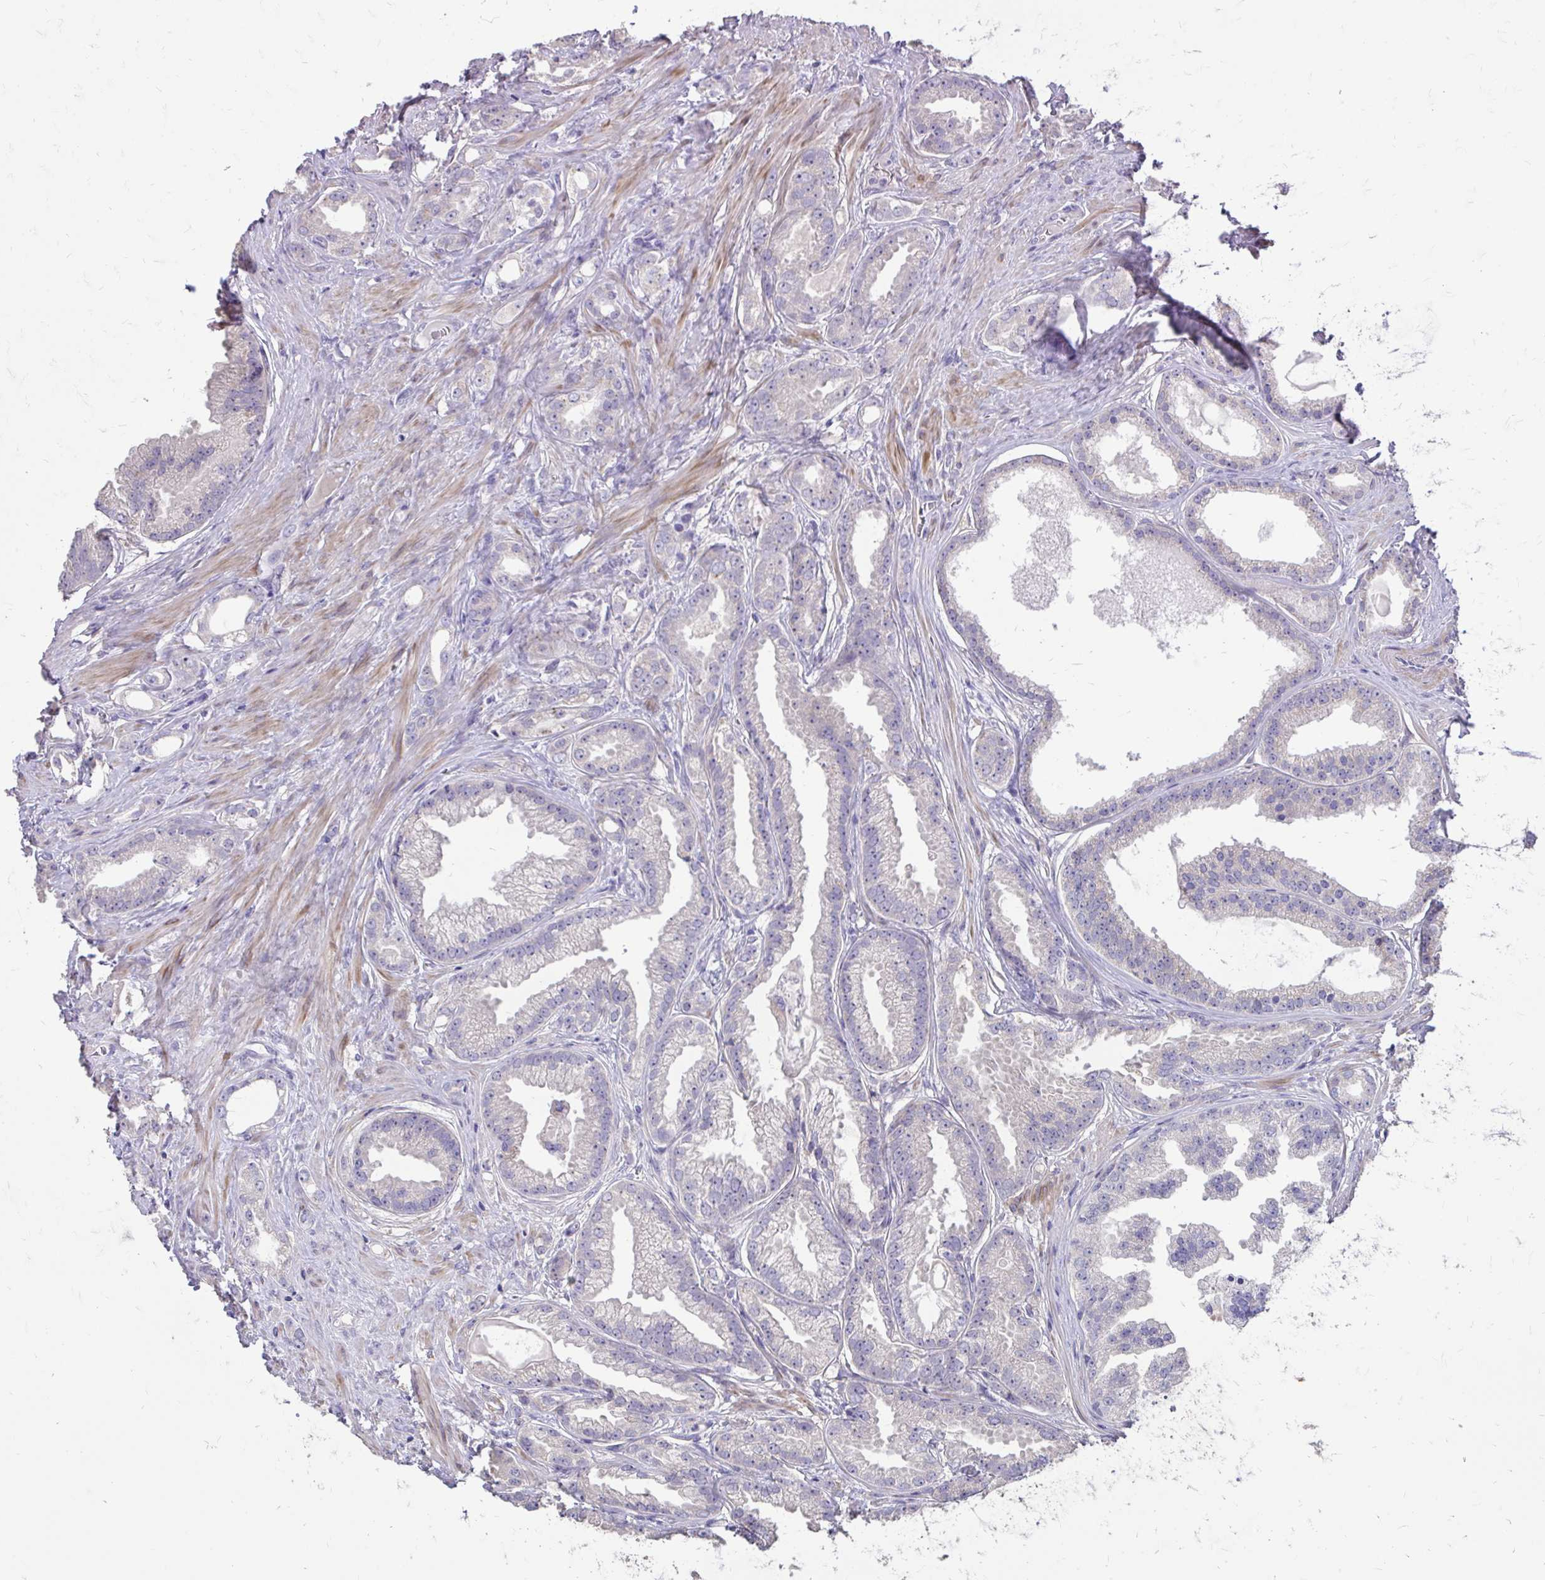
{"staining": {"intensity": "negative", "quantity": "none", "location": "none"}, "tissue": "prostate cancer", "cell_type": "Tumor cells", "image_type": "cancer", "snomed": [{"axis": "morphology", "description": "Adenocarcinoma, Low grade"}, {"axis": "topography", "description": "Prostate"}], "caption": "The immunohistochemistry (IHC) image has no significant staining in tumor cells of prostate low-grade adenocarcinoma tissue.", "gene": "MYORG", "patient": {"sex": "male", "age": 65}}